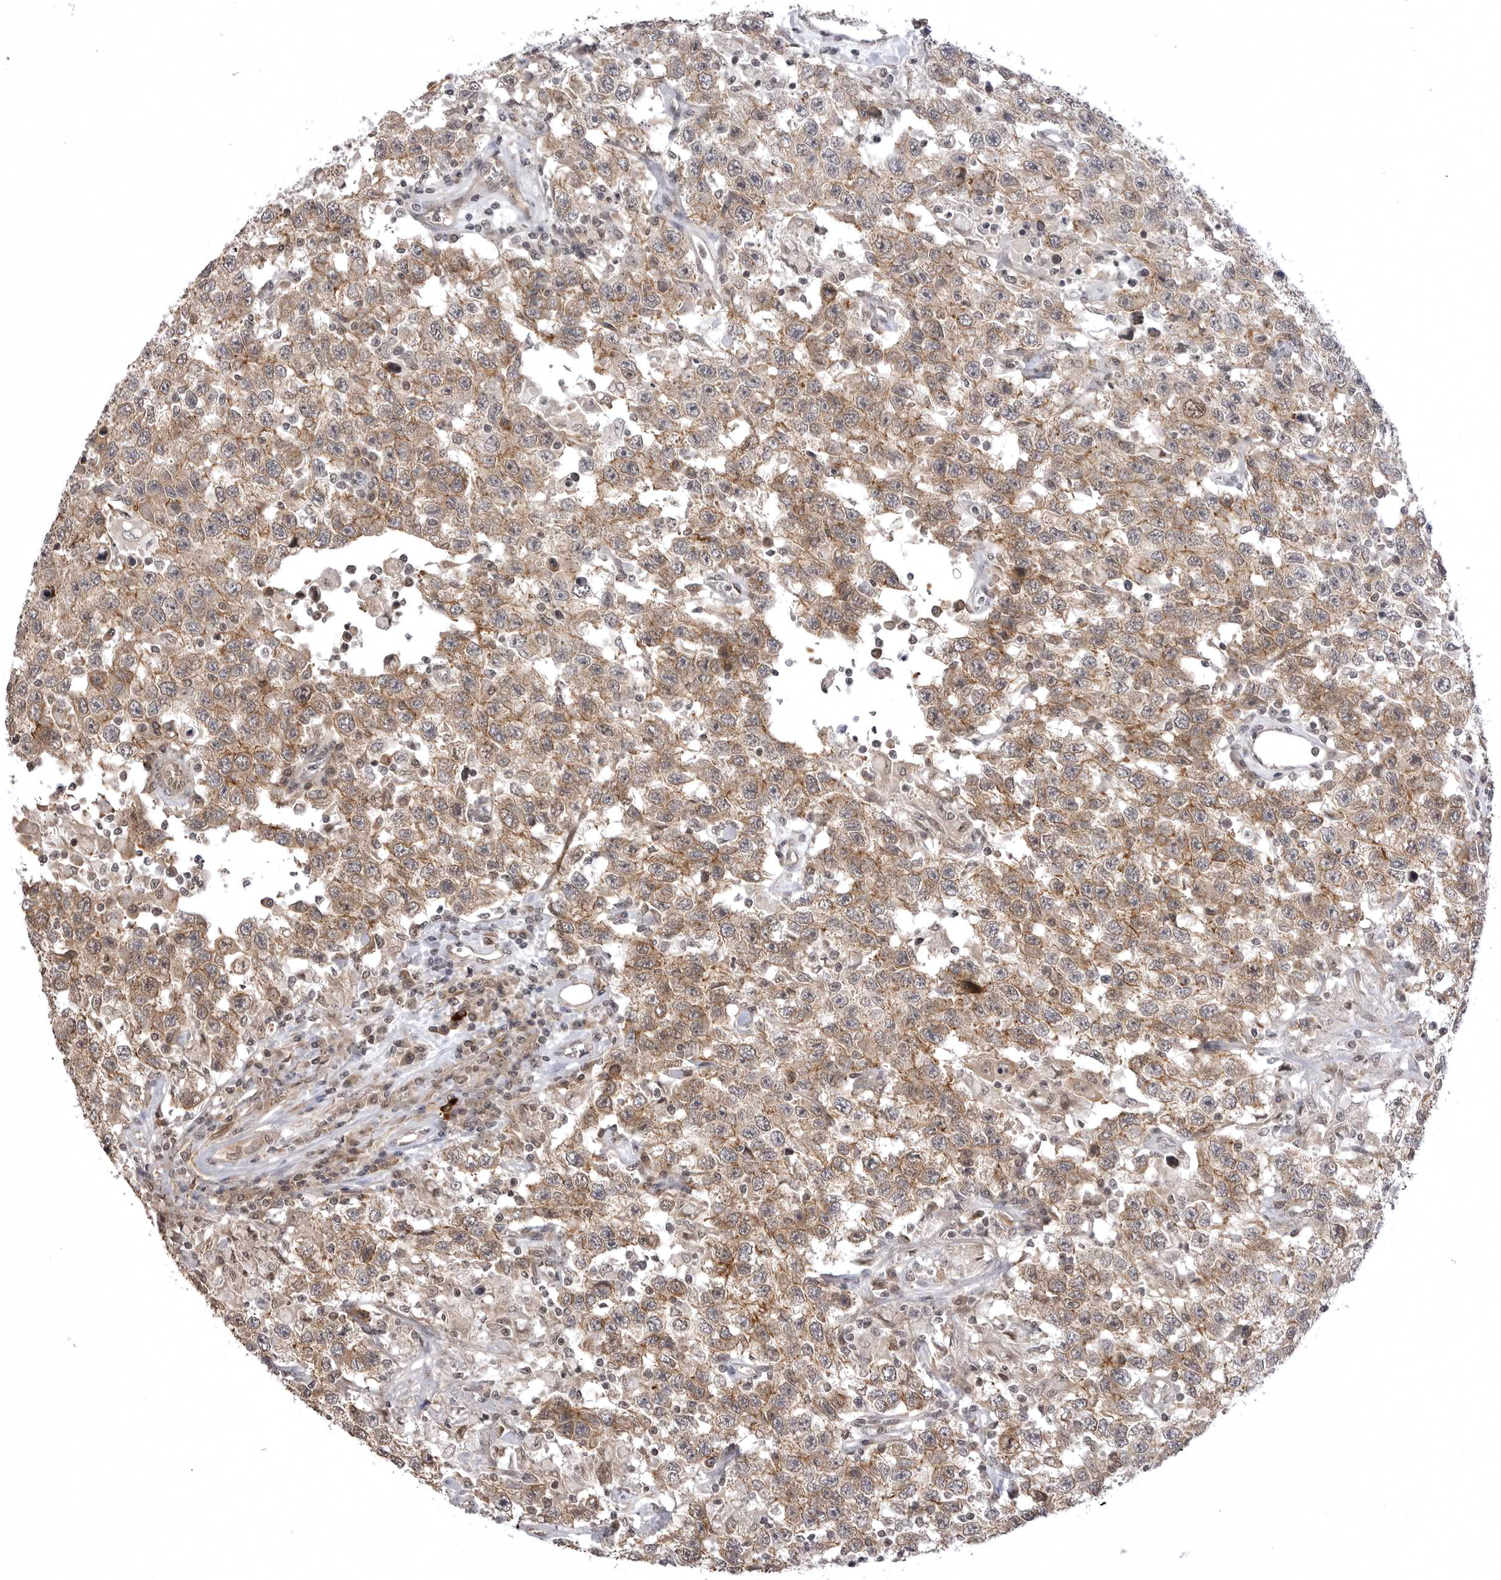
{"staining": {"intensity": "moderate", "quantity": ">75%", "location": "cytoplasmic/membranous"}, "tissue": "testis cancer", "cell_type": "Tumor cells", "image_type": "cancer", "snomed": [{"axis": "morphology", "description": "Seminoma, NOS"}, {"axis": "topography", "description": "Testis"}], "caption": "Testis seminoma tissue demonstrates moderate cytoplasmic/membranous positivity in approximately >75% of tumor cells", "gene": "SORBS1", "patient": {"sex": "male", "age": 41}}